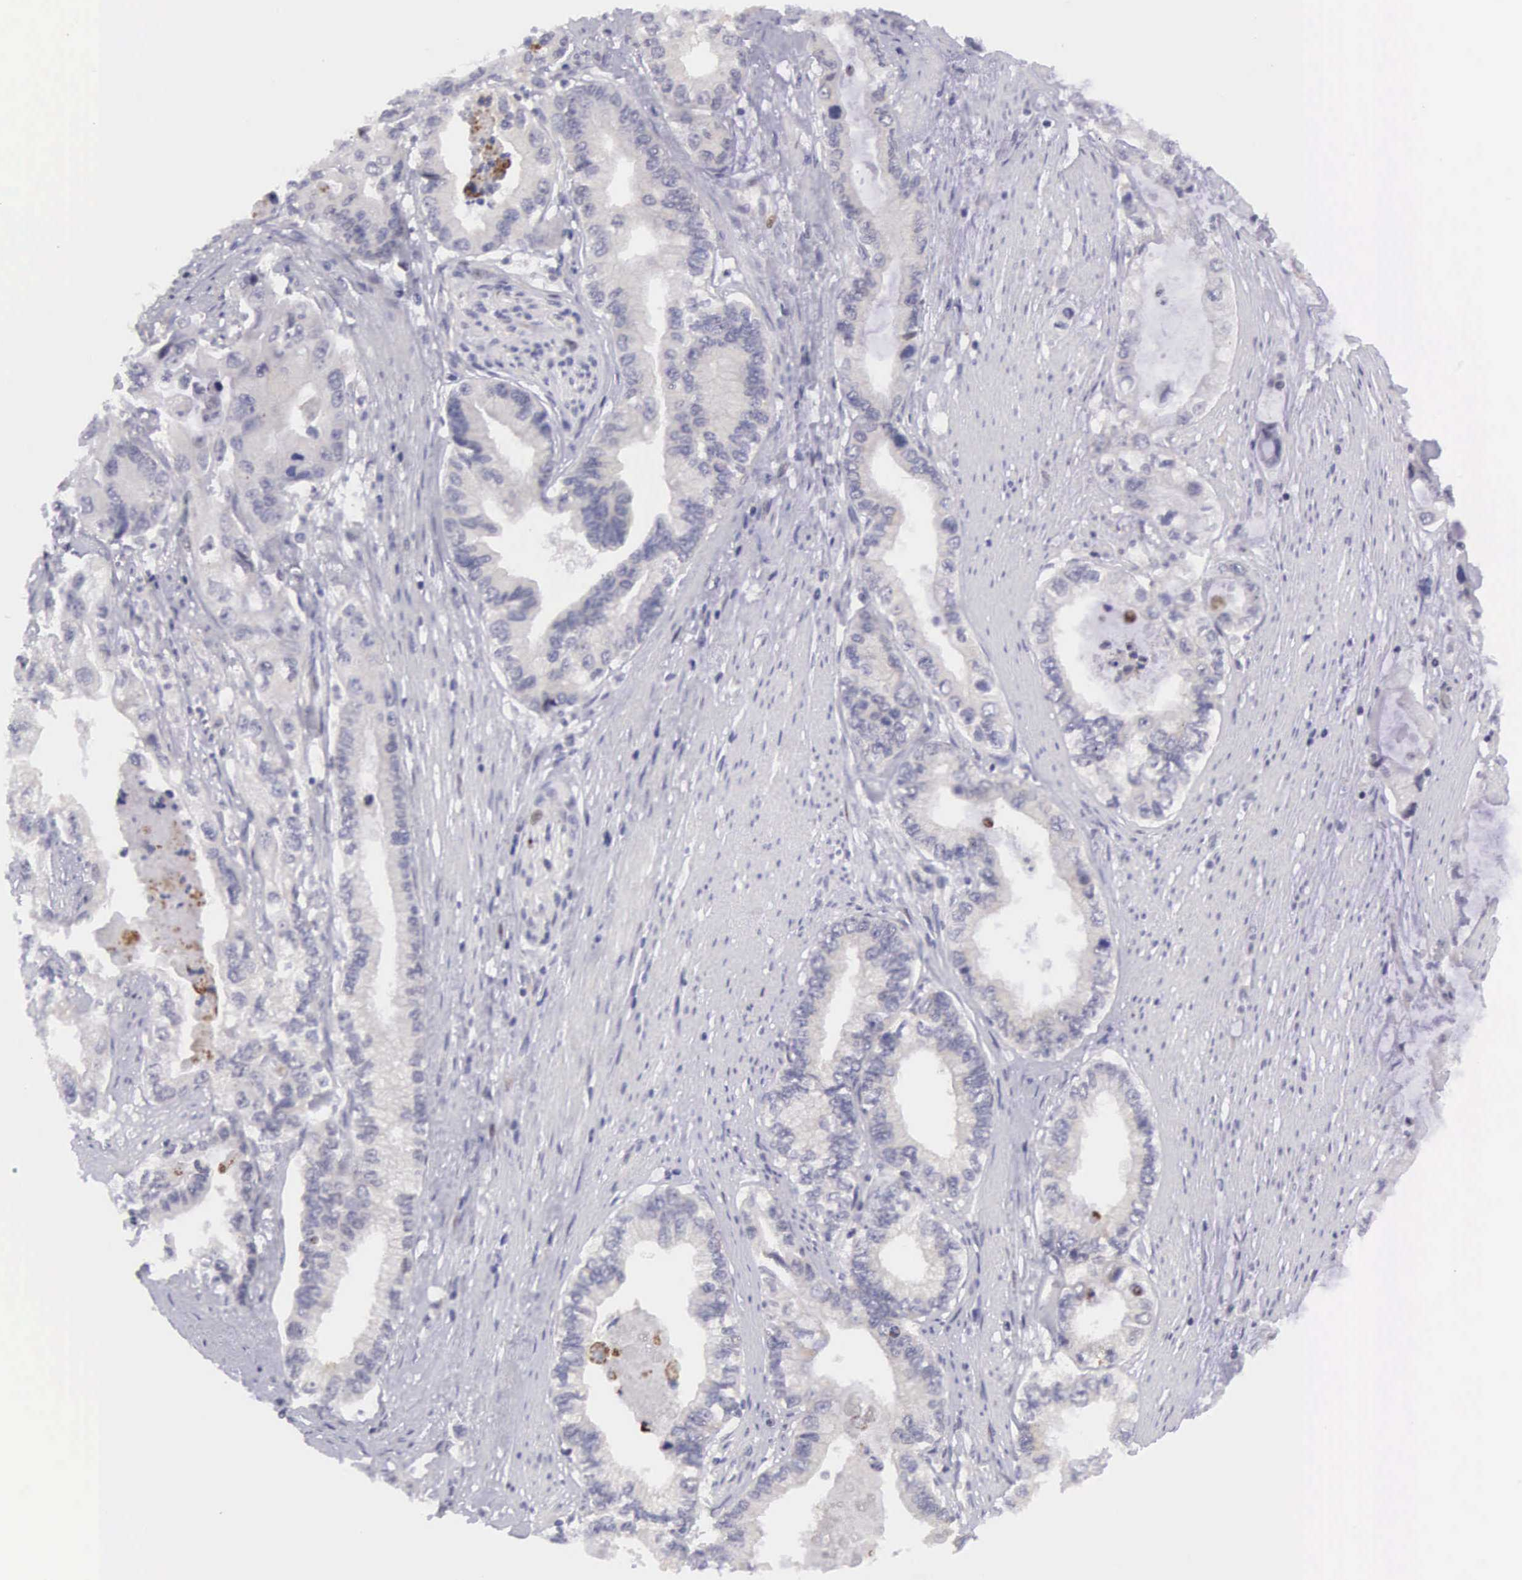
{"staining": {"intensity": "negative", "quantity": "none", "location": "none"}, "tissue": "pancreatic cancer", "cell_type": "Tumor cells", "image_type": "cancer", "snomed": [{"axis": "morphology", "description": "Adenocarcinoma, NOS"}, {"axis": "topography", "description": "Pancreas"}, {"axis": "topography", "description": "Stomach, upper"}], "caption": "Tumor cells show no significant protein positivity in pancreatic cancer (adenocarcinoma). (Stains: DAB (3,3'-diaminobenzidine) immunohistochemistry (IHC) with hematoxylin counter stain, Microscopy: brightfield microscopy at high magnification).", "gene": "EMID1", "patient": {"sex": "male", "age": 77}}